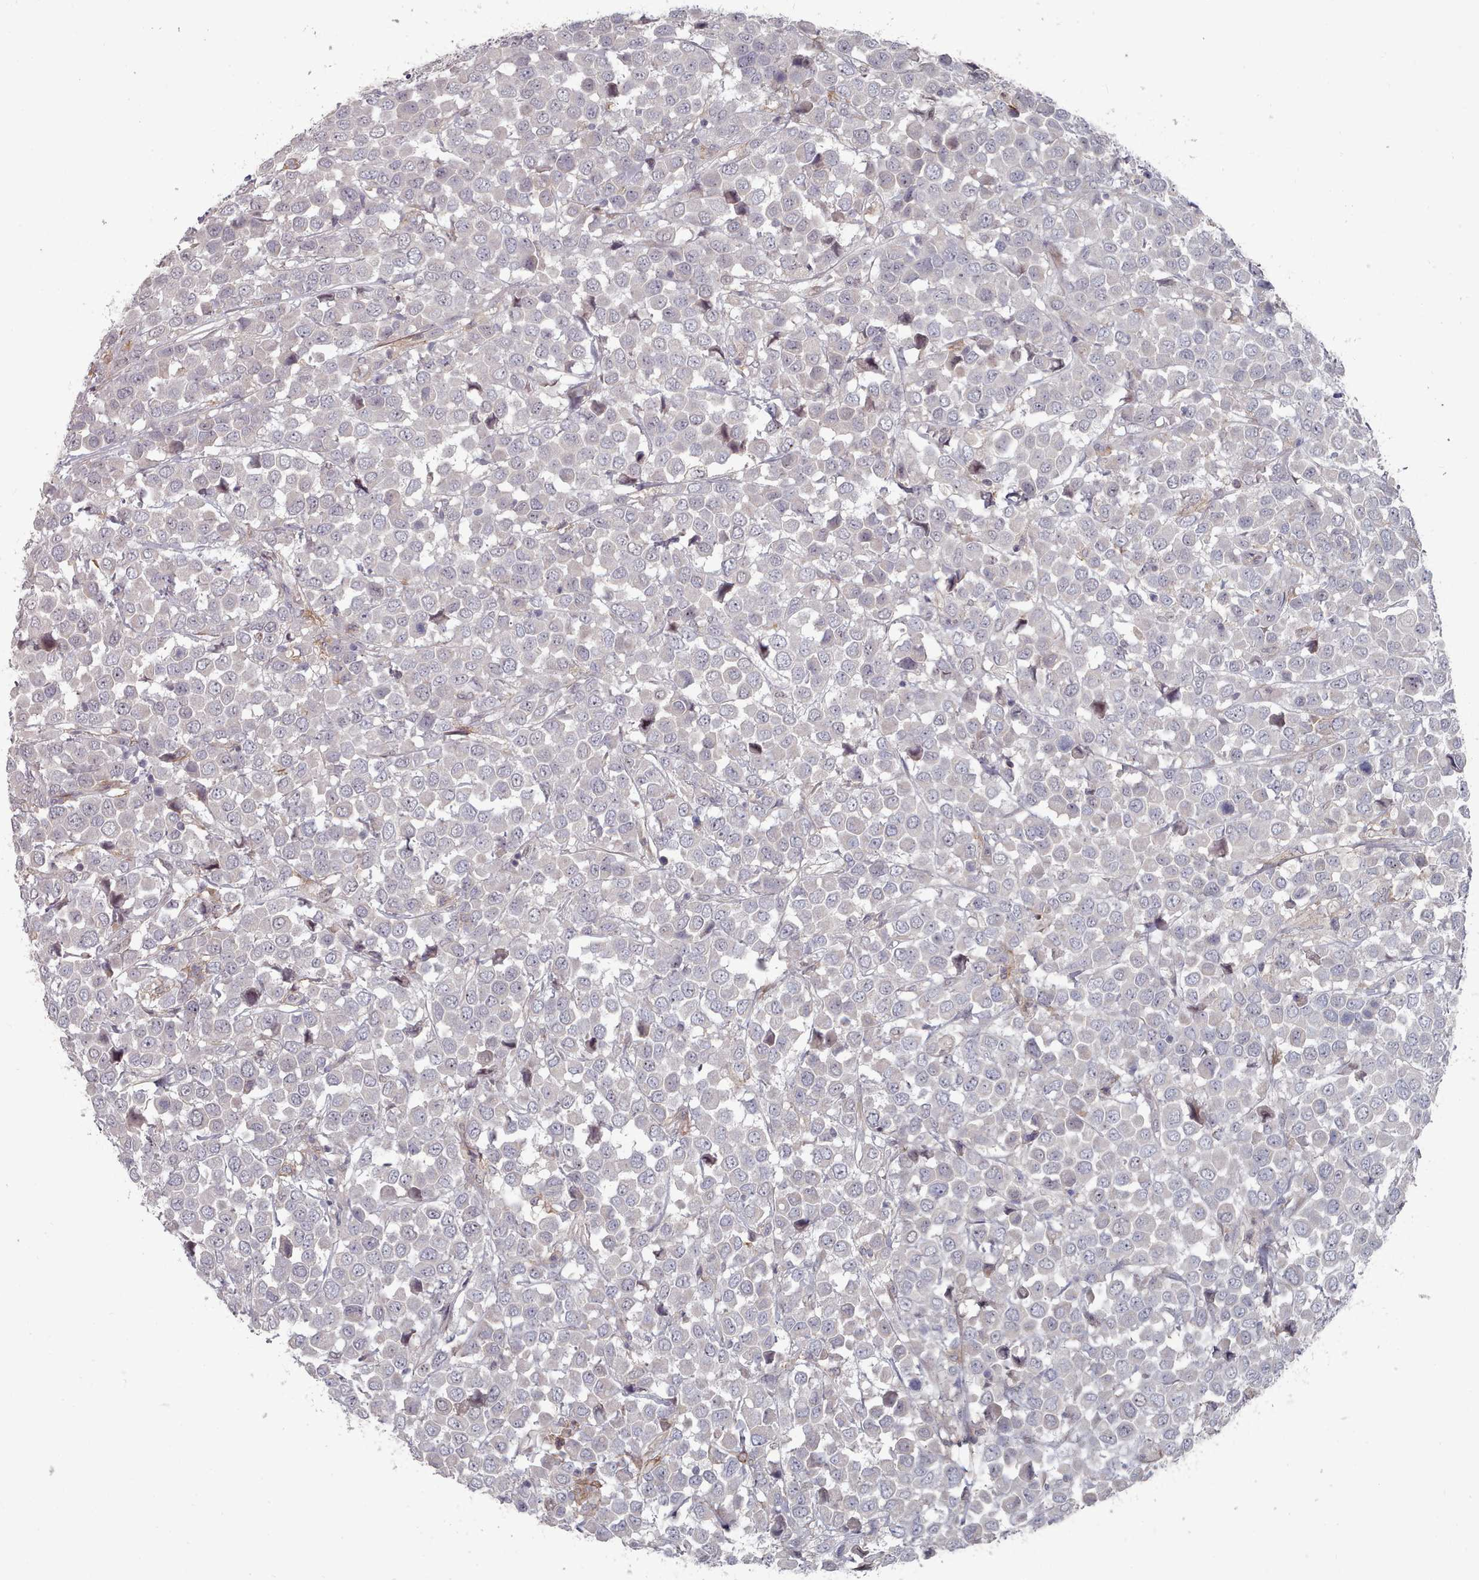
{"staining": {"intensity": "negative", "quantity": "none", "location": "none"}, "tissue": "breast cancer", "cell_type": "Tumor cells", "image_type": "cancer", "snomed": [{"axis": "morphology", "description": "Duct carcinoma"}, {"axis": "topography", "description": "Breast"}], "caption": "The immunohistochemistry histopathology image has no significant expression in tumor cells of intraductal carcinoma (breast) tissue.", "gene": "COL8A2", "patient": {"sex": "female", "age": 61}}